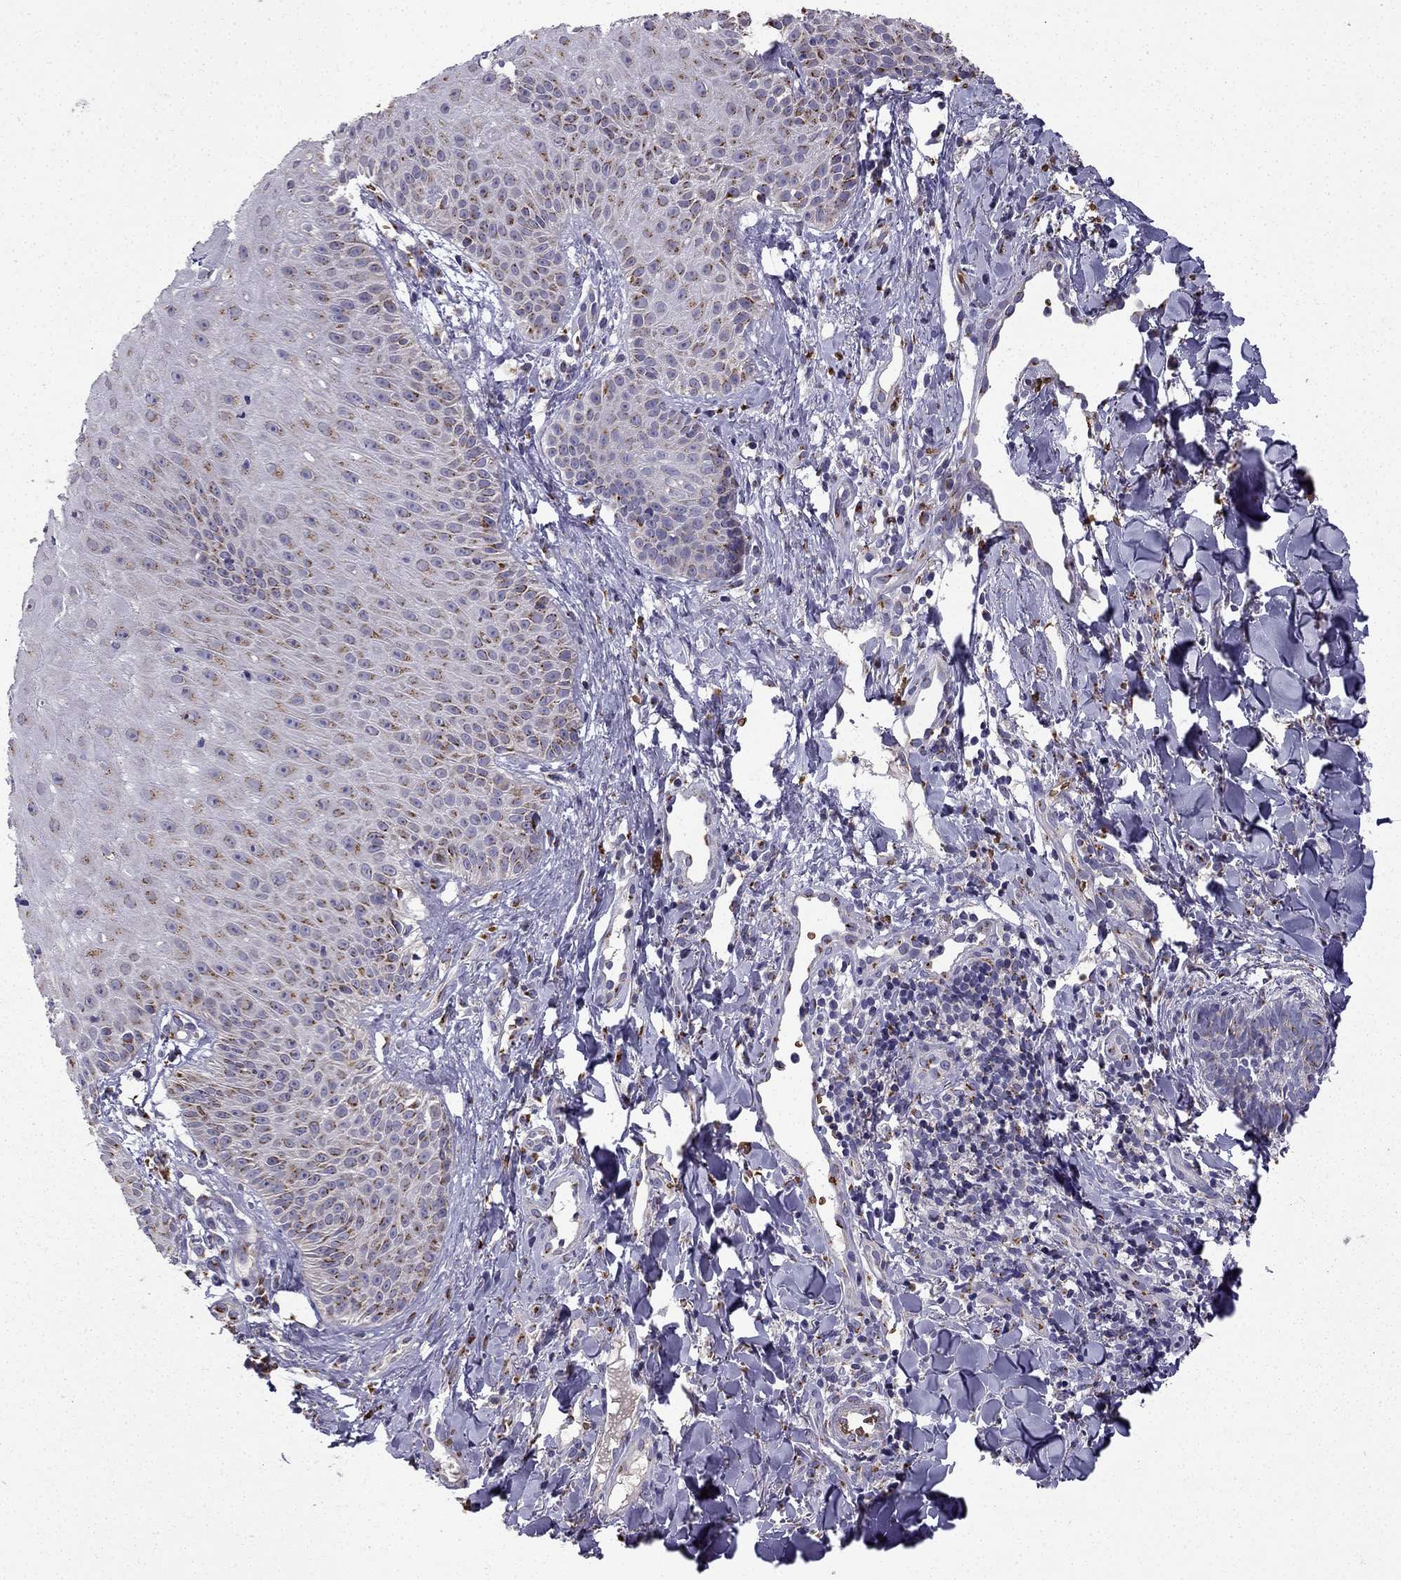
{"staining": {"intensity": "negative", "quantity": "none", "location": "none"}, "tissue": "melanoma", "cell_type": "Tumor cells", "image_type": "cancer", "snomed": [{"axis": "morphology", "description": "Malignant melanoma, NOS"}, {"axis": "topography", "description": "Skin"}], "caption": "High power microscopy micrograph of an IHC histopathology image of melanoma, revealing no significant staining in tumor cells.", "gene": "B4GALT7", "patient": {"sex": "male", "age": 67}}